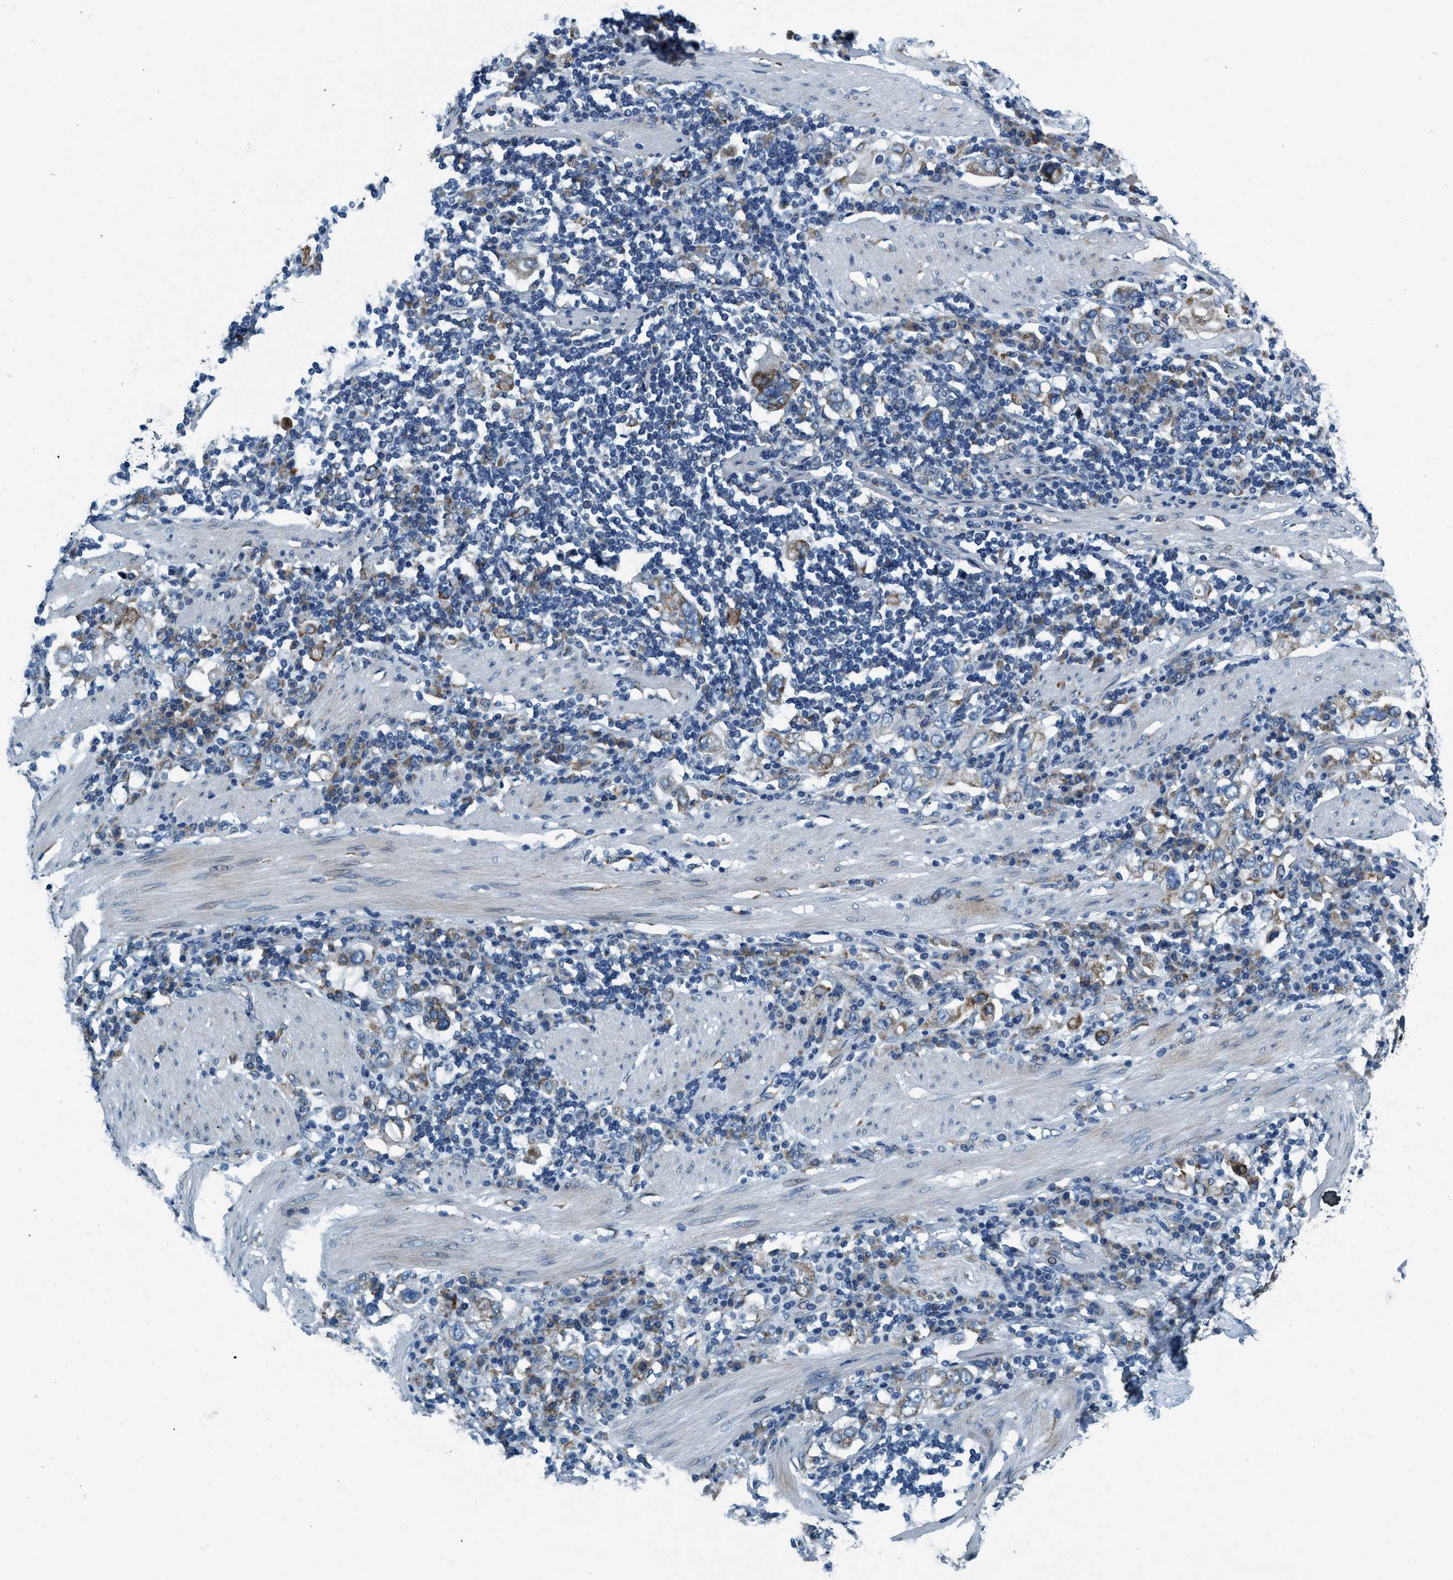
{"staining": {"intensity": "moderate", "quantity": "<25%", "location": "cytoplasmic/membranous"}, "tissue": "stomach cancer", "cell_type": "Tumor cells", "image_type": "cancer", "snomed": [{"axis": "morphology", "description": "Adenocarcinoma, NOS"}, {"axis": "topography", "description": "Stomach, upper"}], "caption": "Human stomach cancer (adenocarcinoma) stained for a protein (brown) demonstrates moderate cytoplasmic/membranous positive staining in about <25% of tumor cells.", "gene": "ARMC9", "patient": {"sex": "male", "age": 62}}